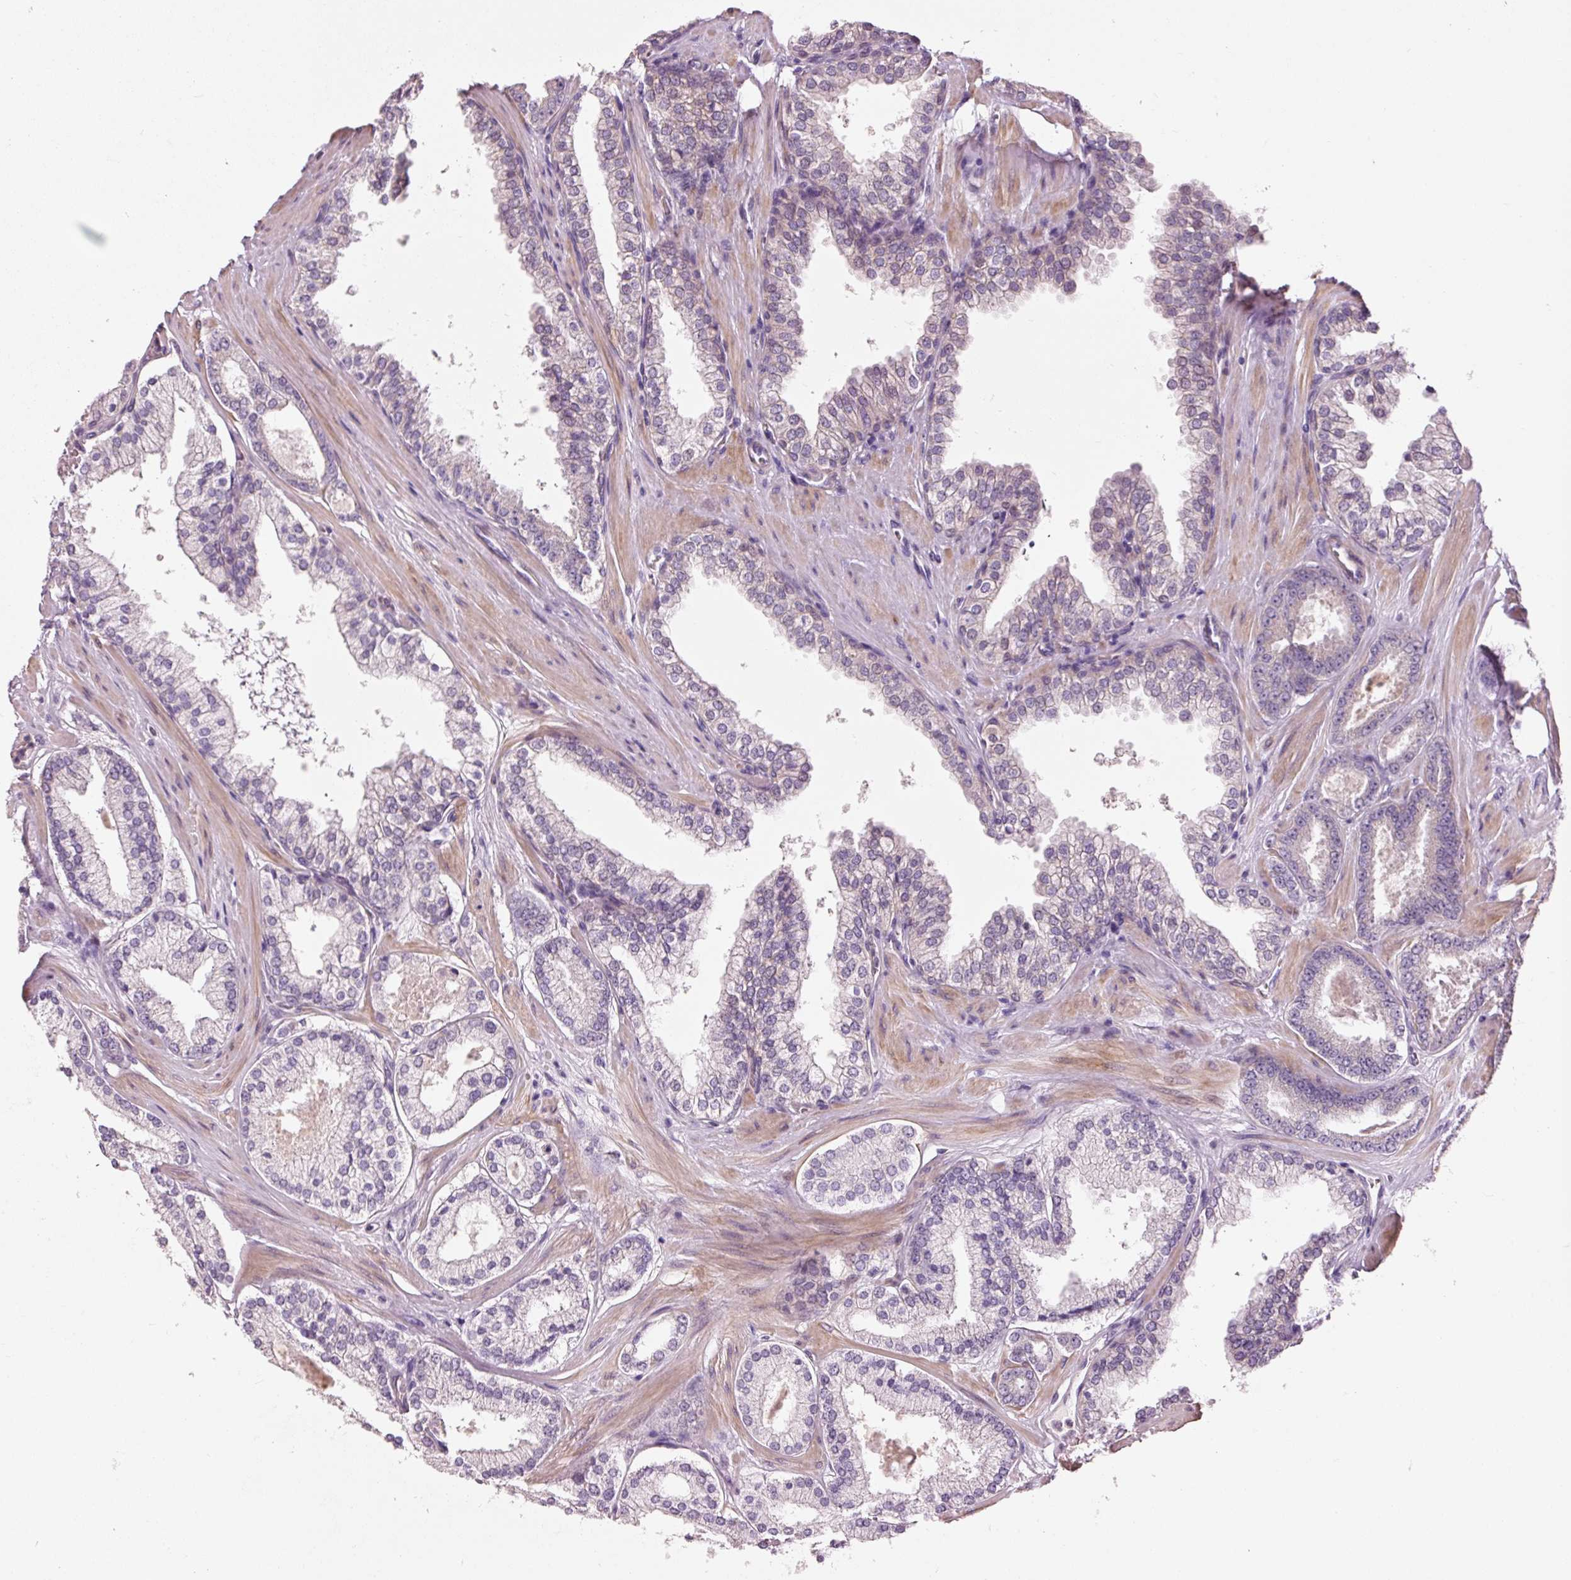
{"staining": {"intensity": "negative", "quantity": "none", "location": "none"}, "tissue": "prostate cancer", "cell_type": "Tumor cells", "image_type": "cancer", "snomed": [{"axis": "morphology", "description": "Adenocarcinoma, Low grade"}, {"axis": "topography", "description": "Prostate"}], "caption": "Immunohistochemistry histopathology image of neoplastic tissue: adenocarcinoma (low-grade) (prostate) stained with DAB demonstrates no significant protein expression in tumor cells.", "gene": "DAPP1", "patient": {"sex": "male", "age": 42}}